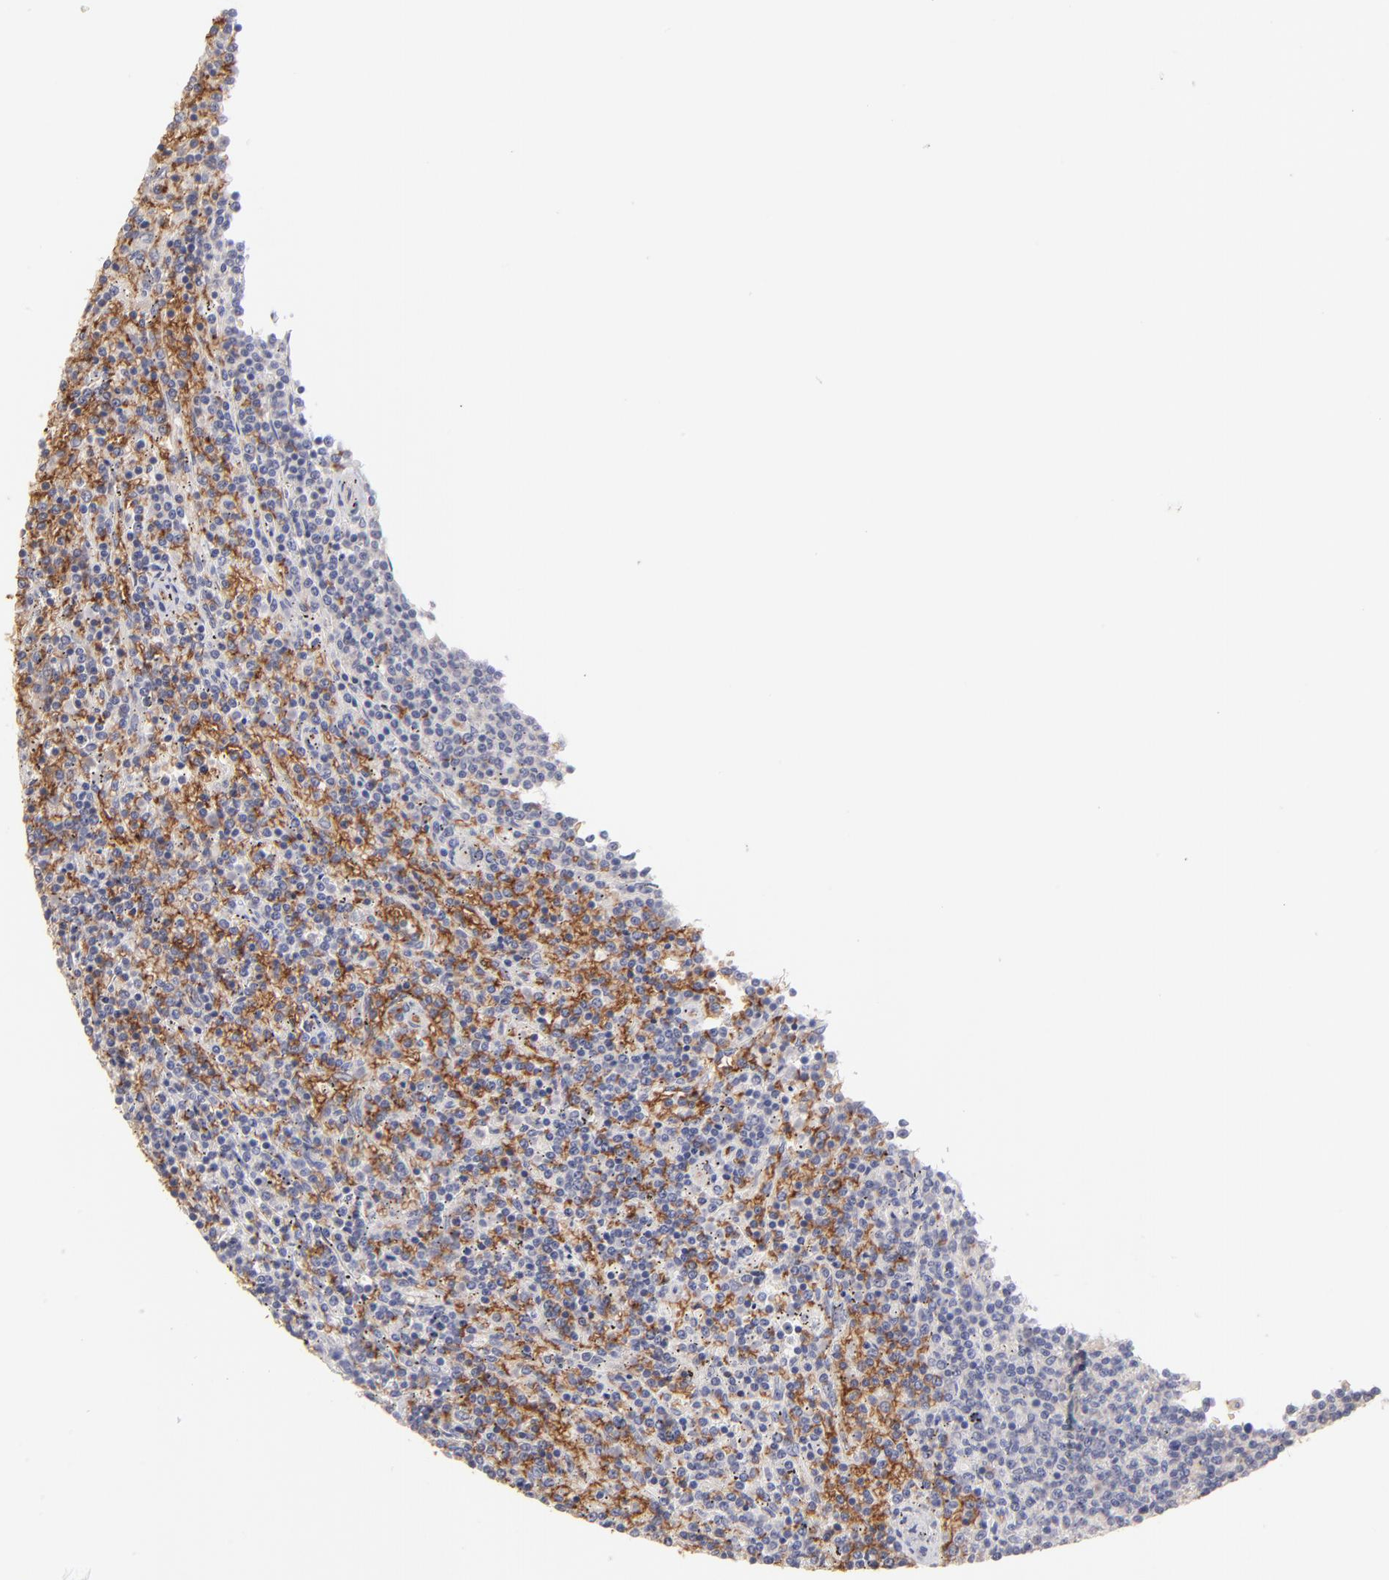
{"staining": {"intensity": "negative", "quantity": "none", "location": "none"}, "tissue": "lymphoma", "cell_type": "Tumor cells", "image_type": "cancer", "snomed": [{"axis": "morphology", "description": "Malignant lymphoma, non-Hodgkin's type, Low grade"}, {"axis": "topography", "description": "Spleen"}], "caption": "High magnification brightfield microscopy of lymphoma stained with DAB (3,3'-diaminobenzidine) (brown) and counterstained with hematoxylin (blue): tumor cells show no significant staining. (DAB (3,3'-diaminobenzidine) IHC, high magnification).", "gene": "F13B", "patient": {"sex": "female", "age": 50}}